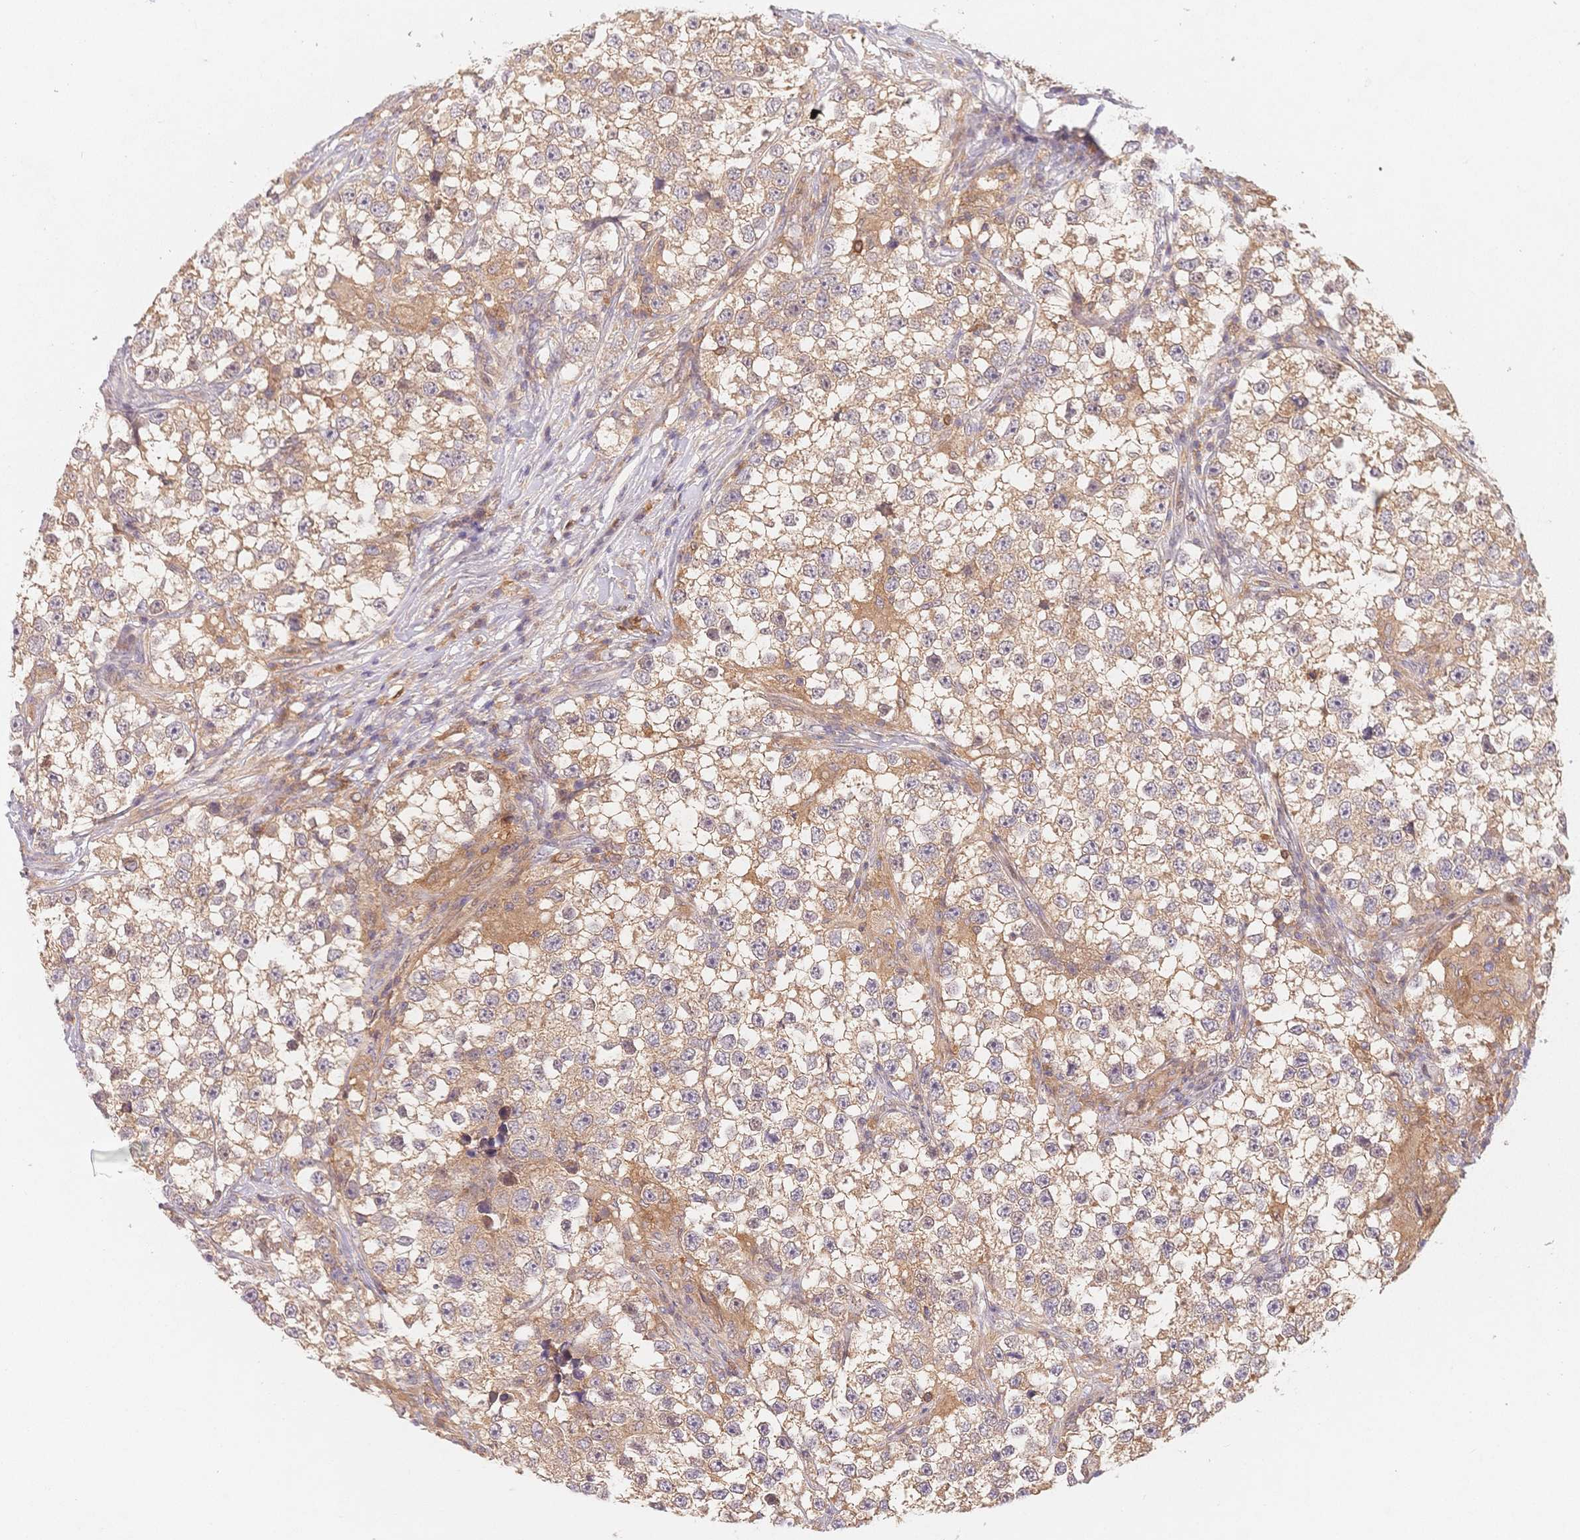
{"staining": {"intensity": "weak", "quantity": ">75%", "location": "cytoplasmic/membranous"}, "tissue": "testis cancer", "cell_type": "Tumor cells", "image_type": "cancer", "snomed": [{"axis": "morphology", "description": "Seminoma, NOS"}, {"axis": "topography", "description": "Testis"}], "caption": "Immunohistochemical staining of human testis seminoma reveals low levels of weak cytoplasmic/membranous protein positivity in about >75% of tumor cells. (Brightfield microscopy of DAB IHC at high magnification).", "gene": "C12orf75", "patient": {"sex": "male", "age": 46}}